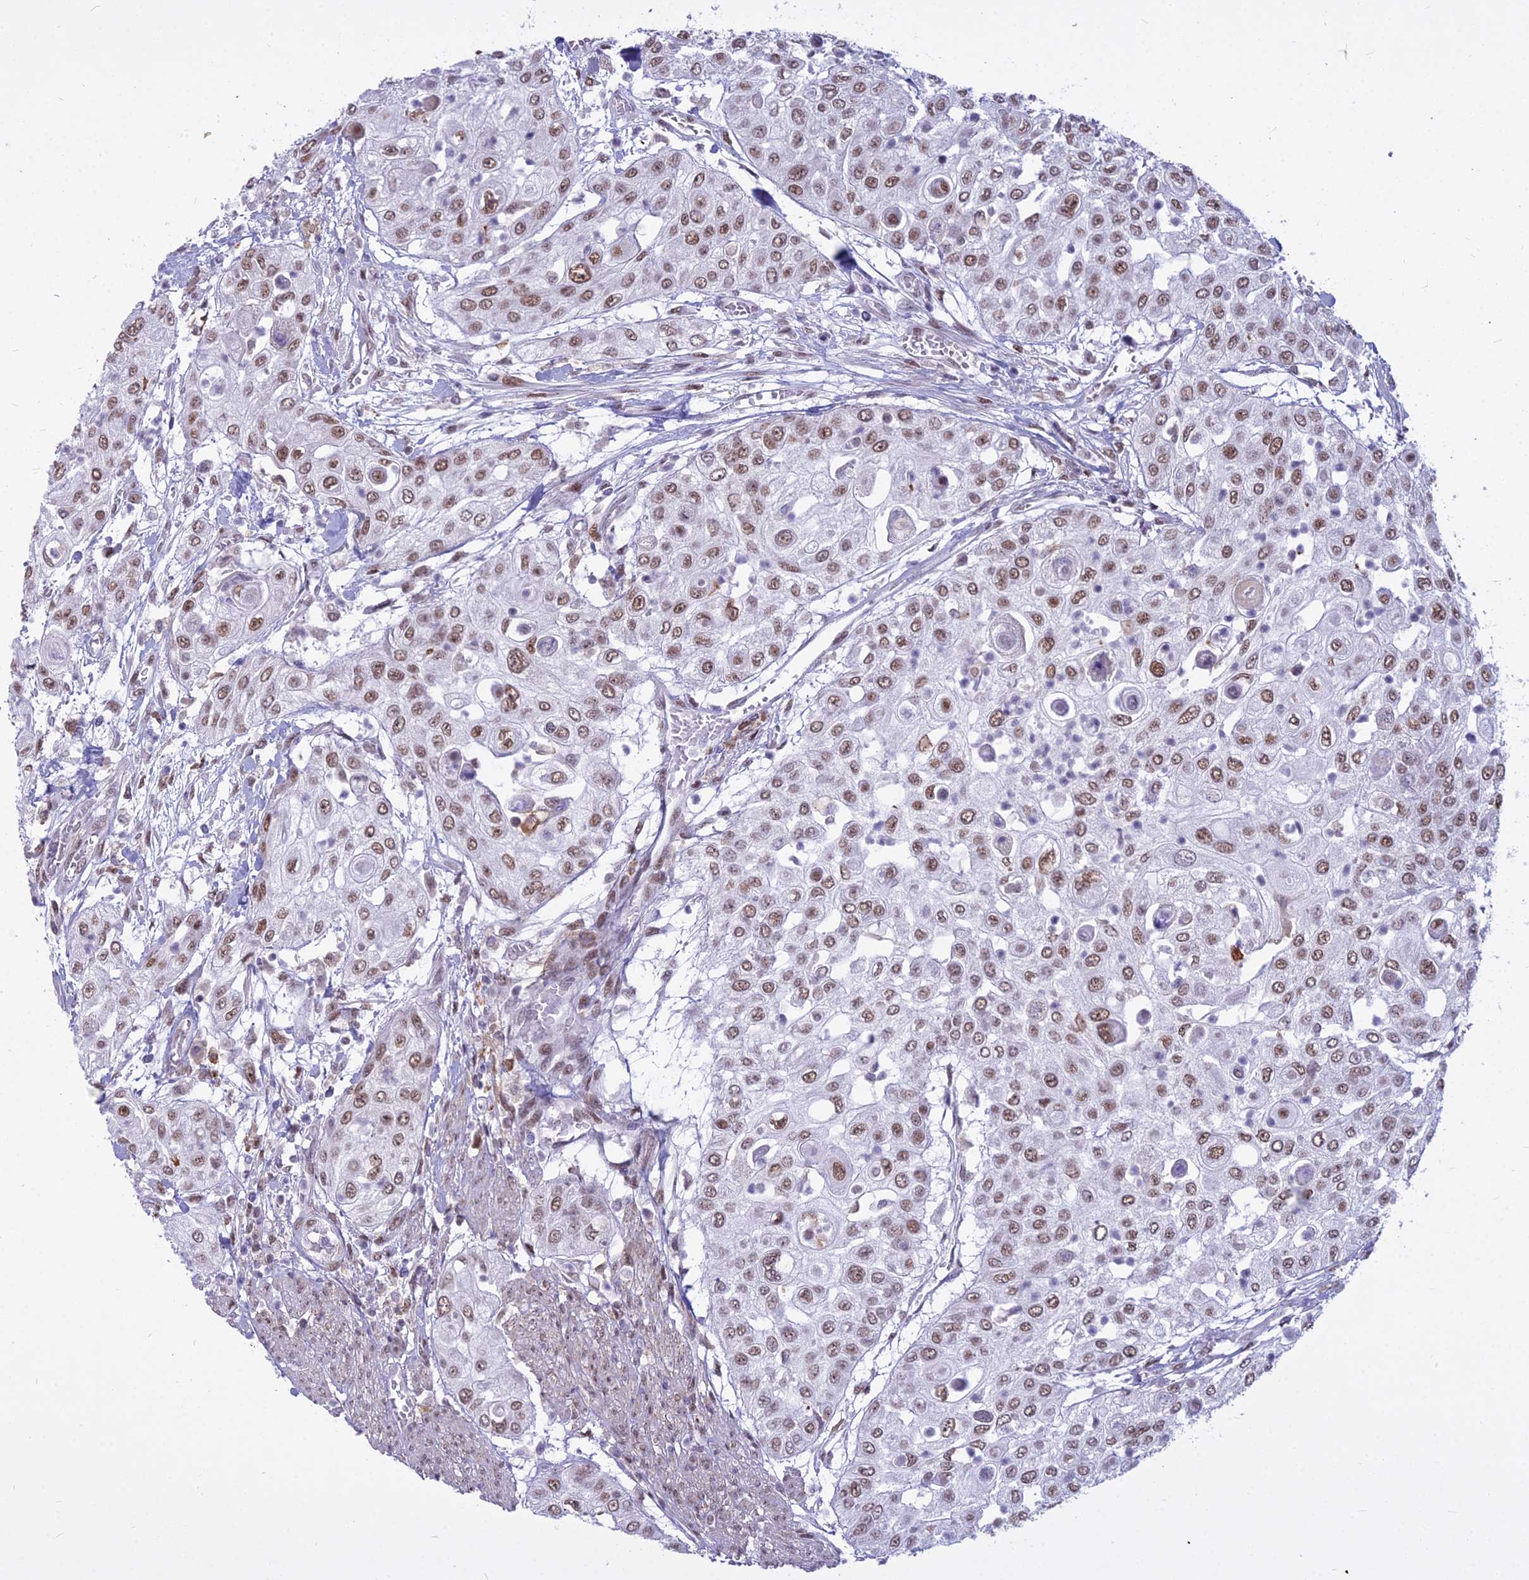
{"staining": {"intensity": "moderate", "quantity": "25%-75%", "location": "nuclear"}, "tissue": "urothelial cancer", "cell_type": "Tumor cells", "image_type": "cancer", "snomed": [{"axis": "morphology", "description": "Urothelial carcinoma, High grade"}, {"axis": "topography", "description": "Urinary bladder"}], "caption": "Moderate nuclear positivity for a protein is seen in about 25%-75% of tumor cells of high-grade urothelial carcinoma using immunohistochemistry.", "gene": "ALG10", "patient": {"sex": "female", "age": 79}}